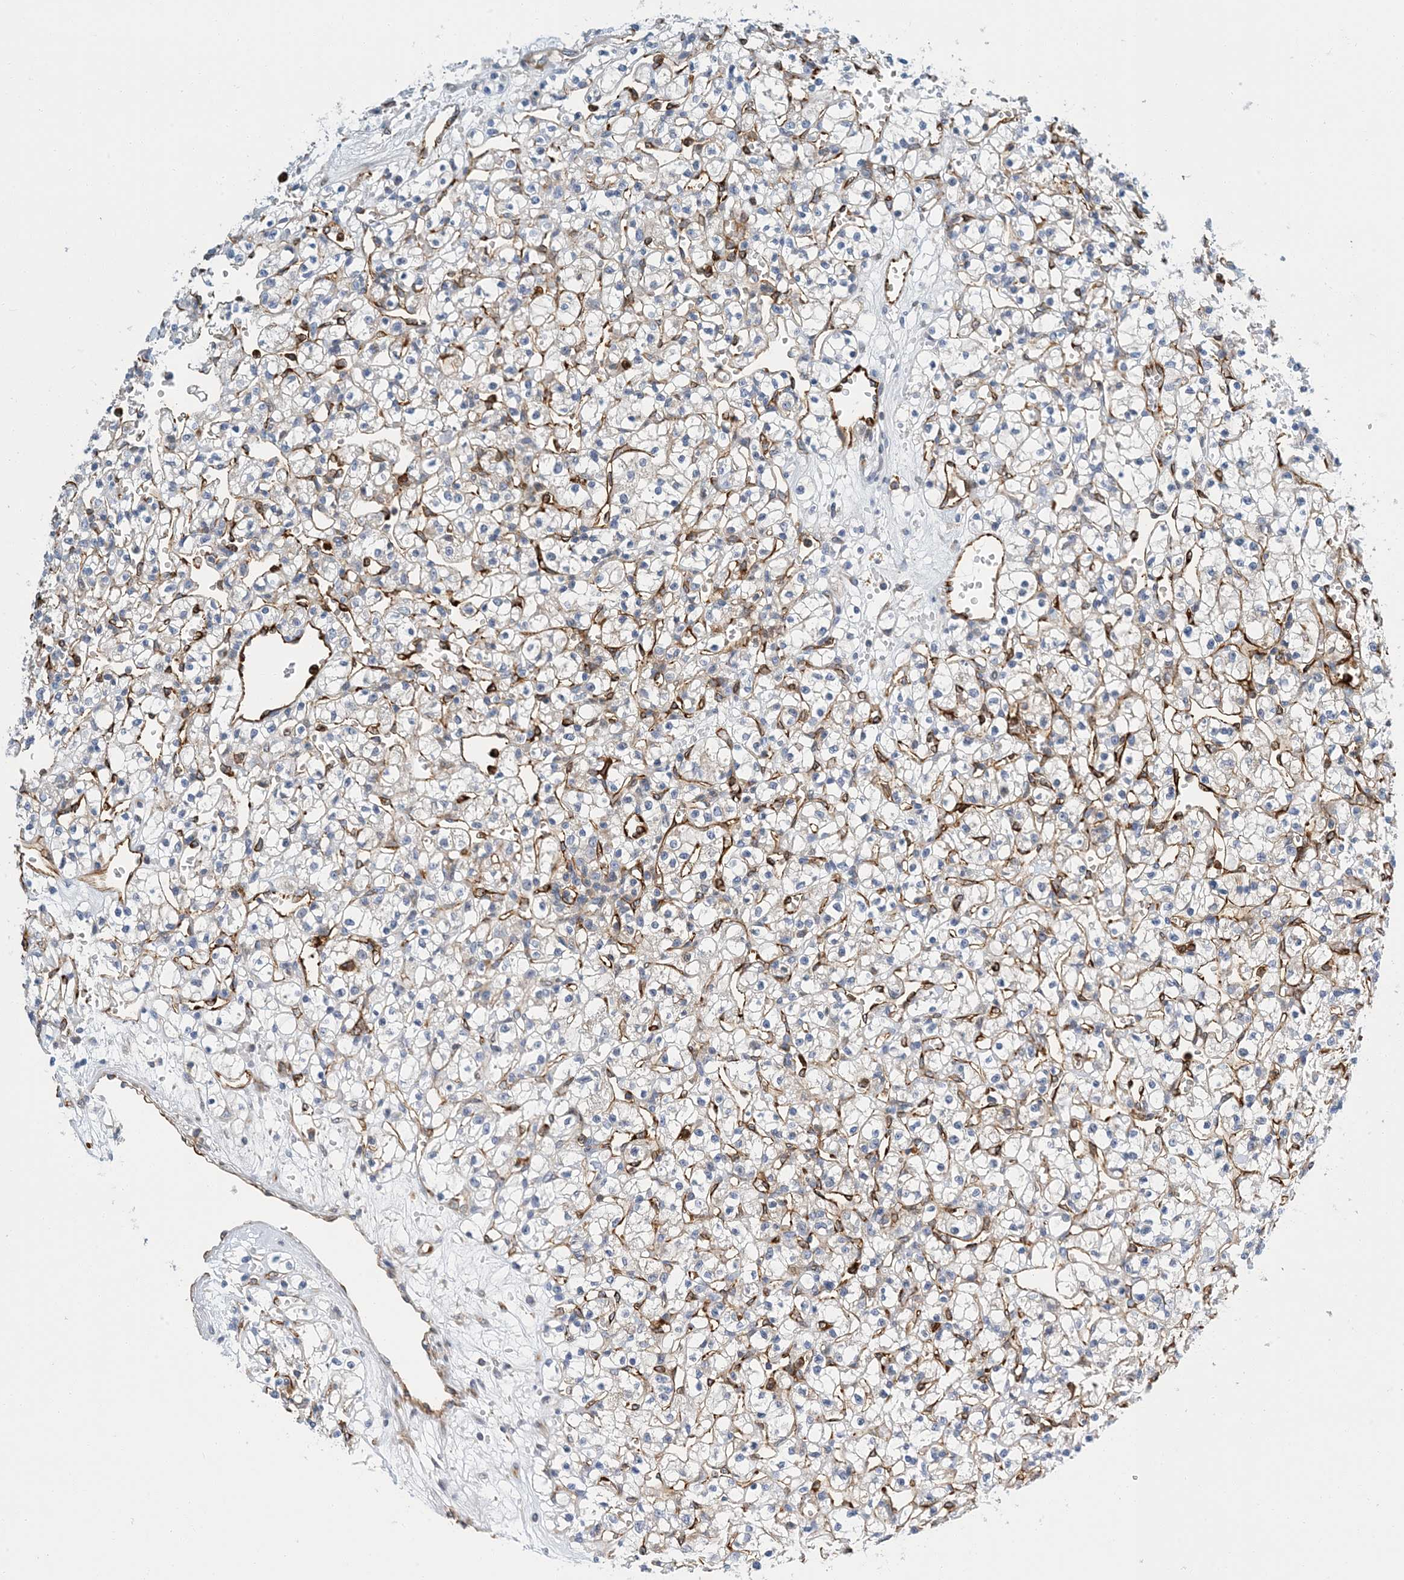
{"staining": {"intensity": "negative", "quantity": "none", "location": "none"}, "tissue": "renal cancer", "cell_type": "Tumor cells", "image_type": "cancer", "snomed": [{"axis": "morphology", "description": "Adenocarcinoma, NOS"}, {"axis": "topography", "description": "Kidney"}], "caption": "Tumor cells show no significant protein expression in adenocarcinoma (renal).", "gene": "PCDHA2", "patient": {"sex": "female", "age": 59}}